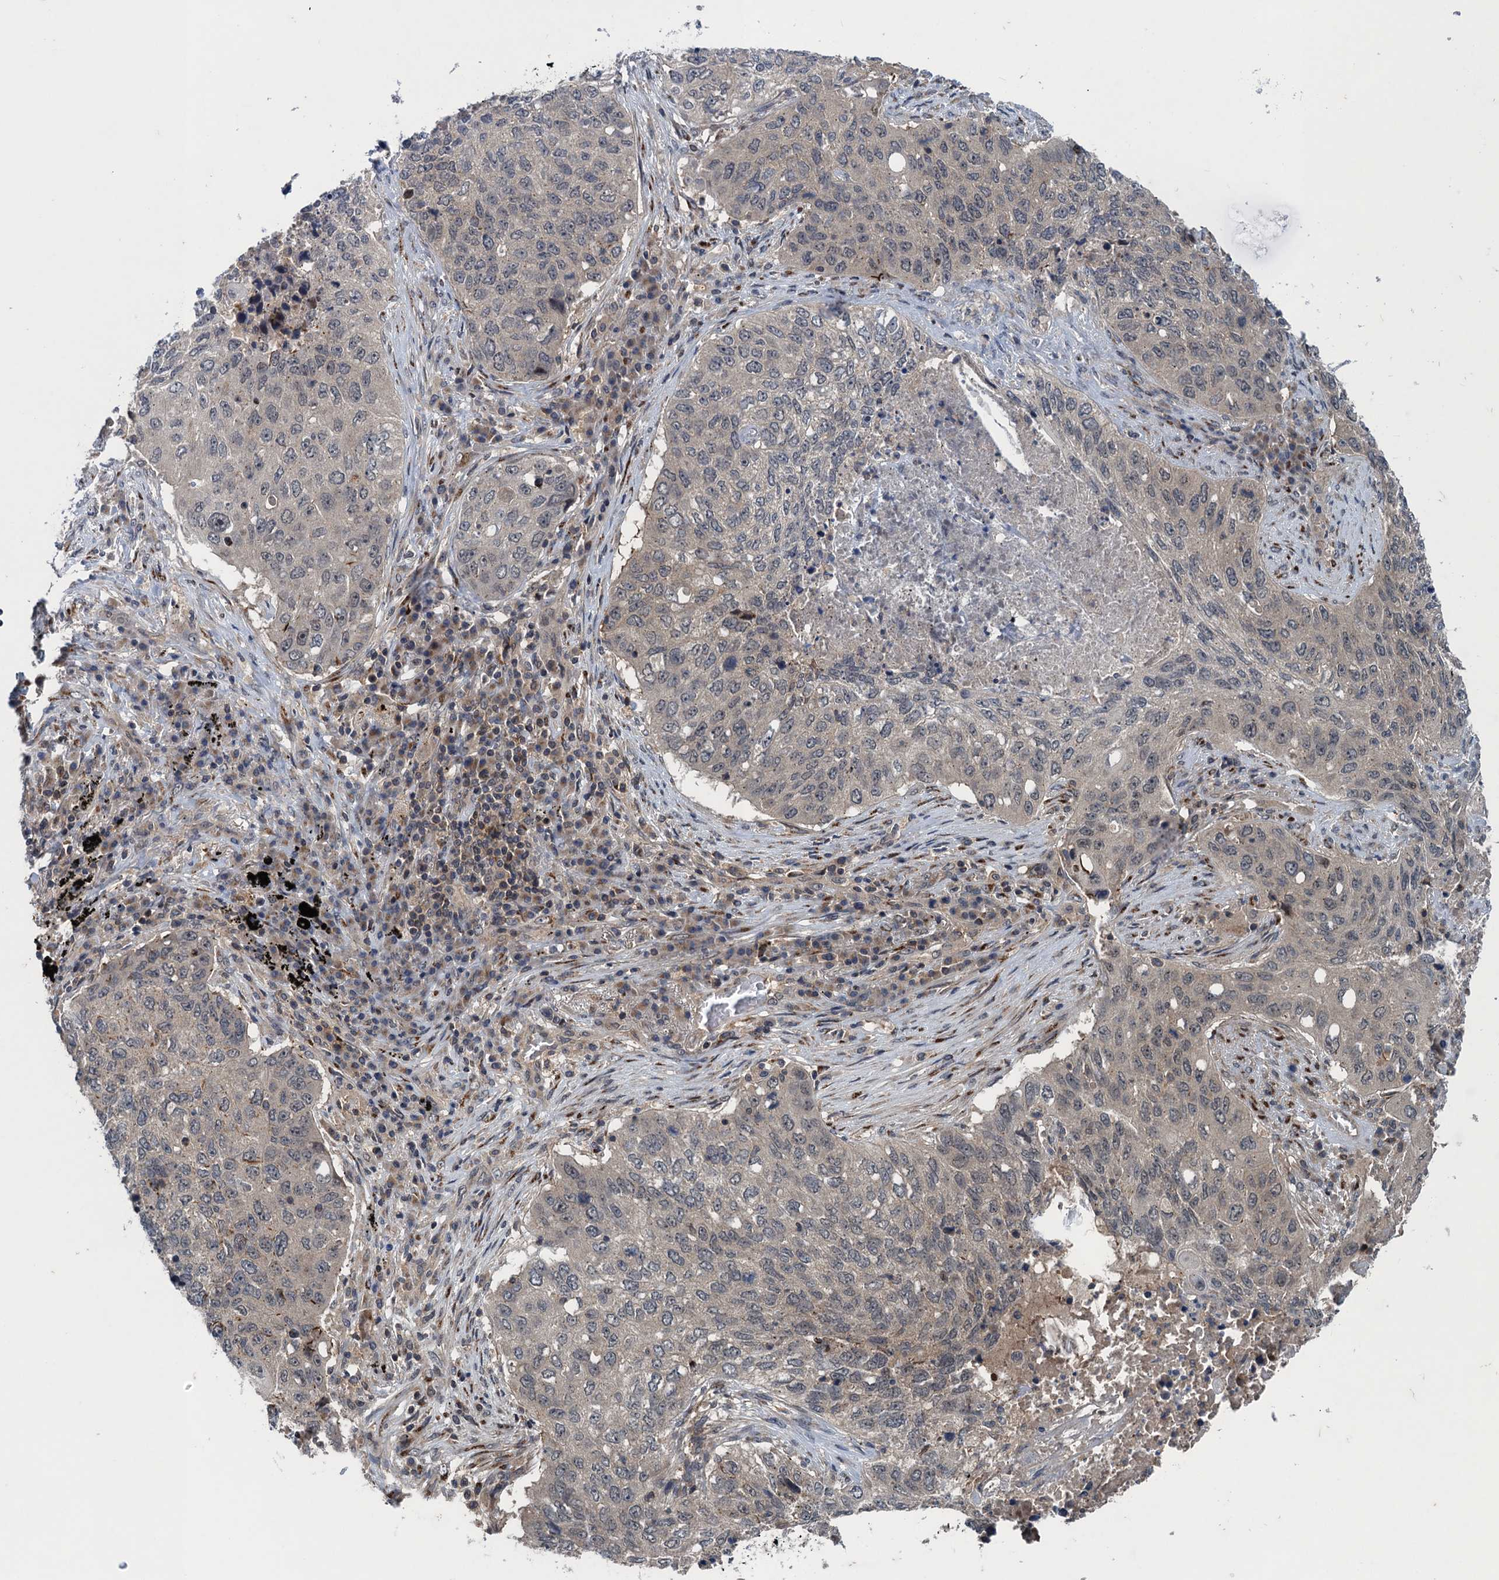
{"staining": {"intensity": "negative", "quantity": "none", "location": "none"}, "tissue": "lung cancer", "cell_type": "Tumor cells", "image_type": "cancer", "snomed": [{"axis": "morphology", "description": "Squamous cell carcinoma, NOS"}, {"axis": "topography", "description": "Lung"}], "caption": "An immunohistochemistry photomicrograph of lung cancer (squamous cell carcinoma) is shown. There is no staining in tumor cells of lung cancer (squamous cell carcinoma).", "gene": "RNF165", "patient": {"sex": "female", "age": 63}}